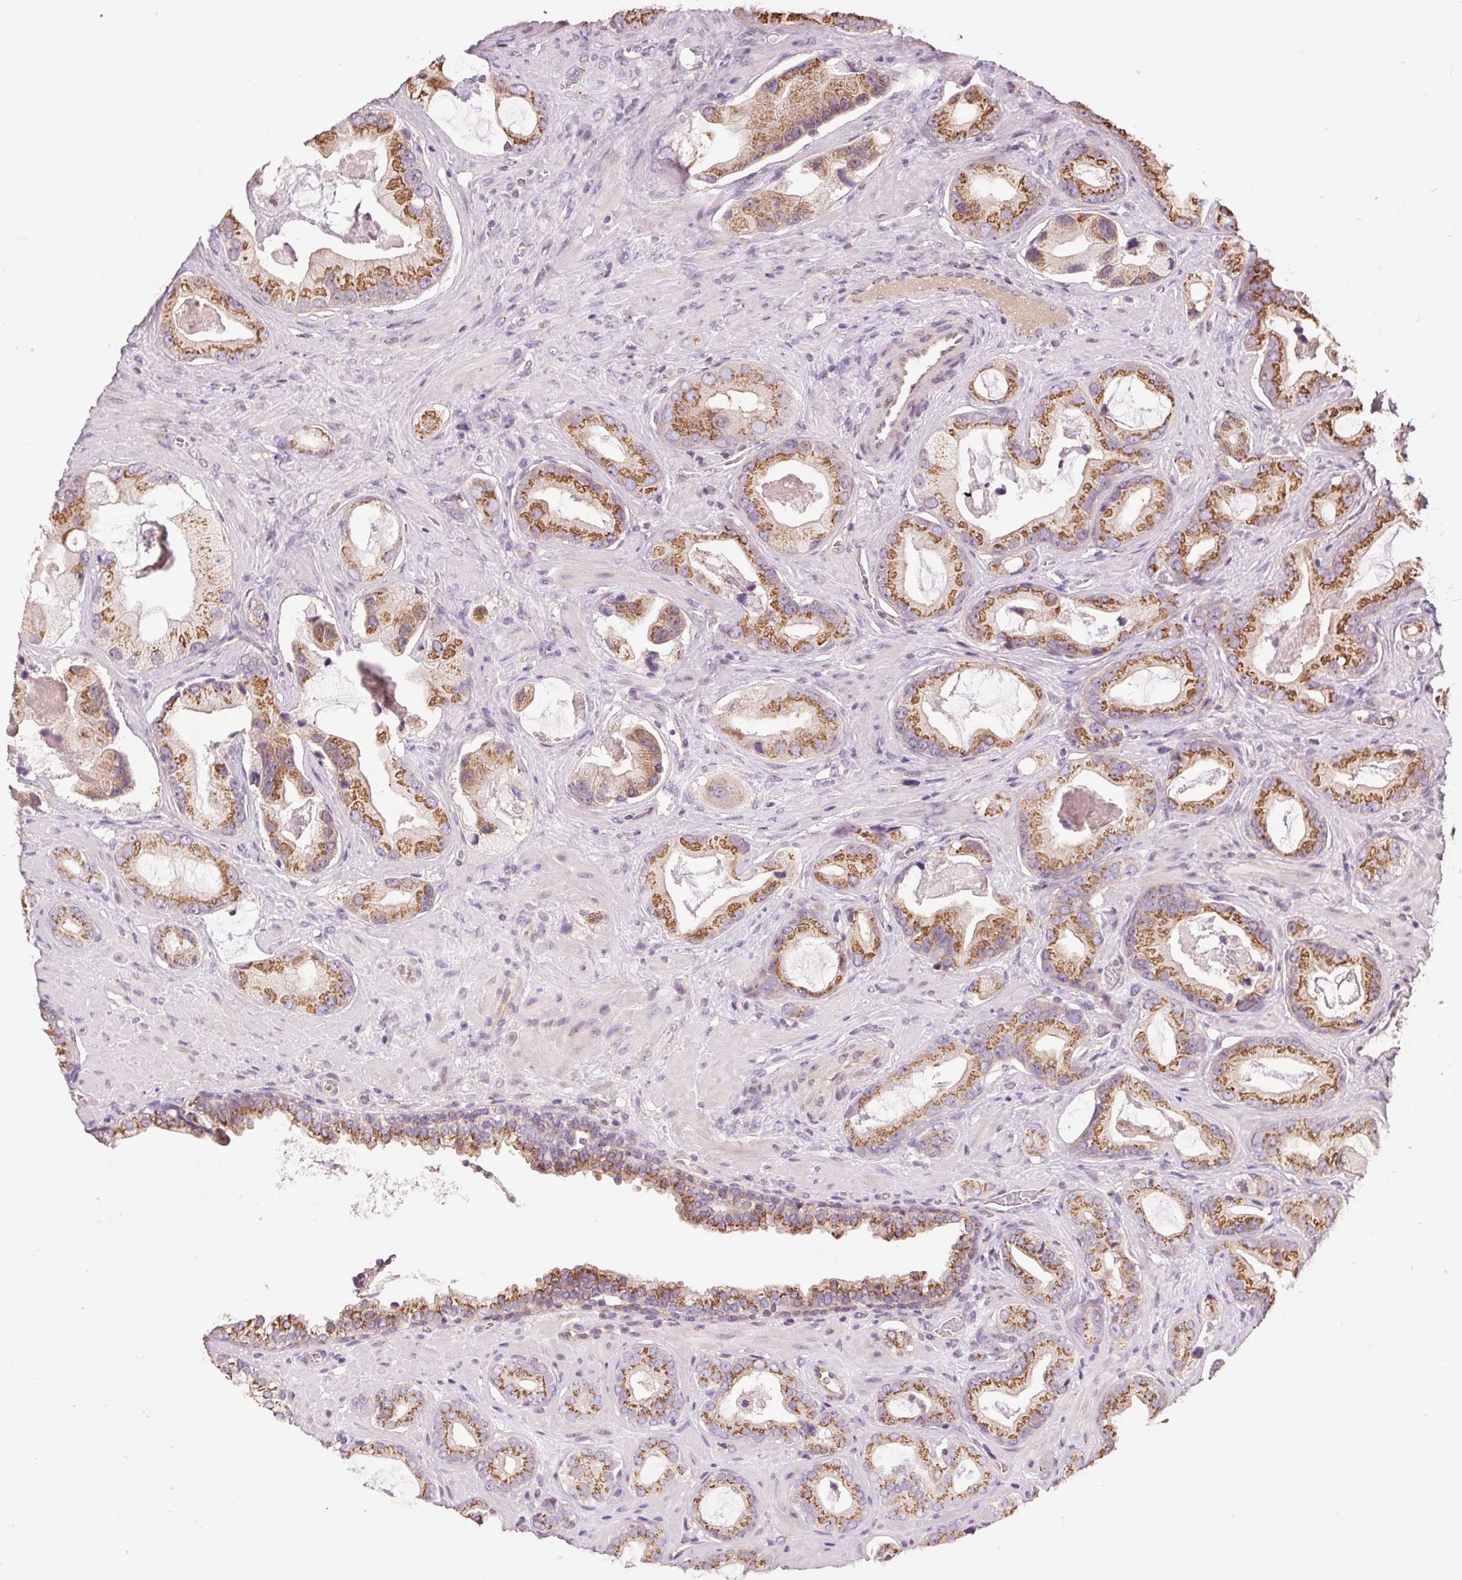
{"staining": {"intensity": "moderate", "quantity": ">75%", "location": "cytoplasmic/membranous"}, "tissue": "prostate cancer", "cell_type": "Tumor cells", "image_type": "cancer", "snomed": [{"axis": "morphology", "description": "Adenocarcinoma, Low grade"}, {"axis": "topography", "description": "Prostate"}], "caption": "Immunohistochemistry (IHC) micrograph of neoplastic tissue: prostate low-grade adenocarcinoma stained using IHC reveals medium levels of moderate protein expression localized specifically in the cytoplasmic/membranous of tumor cells, appearing as a cytoplasmic/membranous brown color.", "gene": "GOLPH3", "patient": {"sex": "male", "age": 62}}